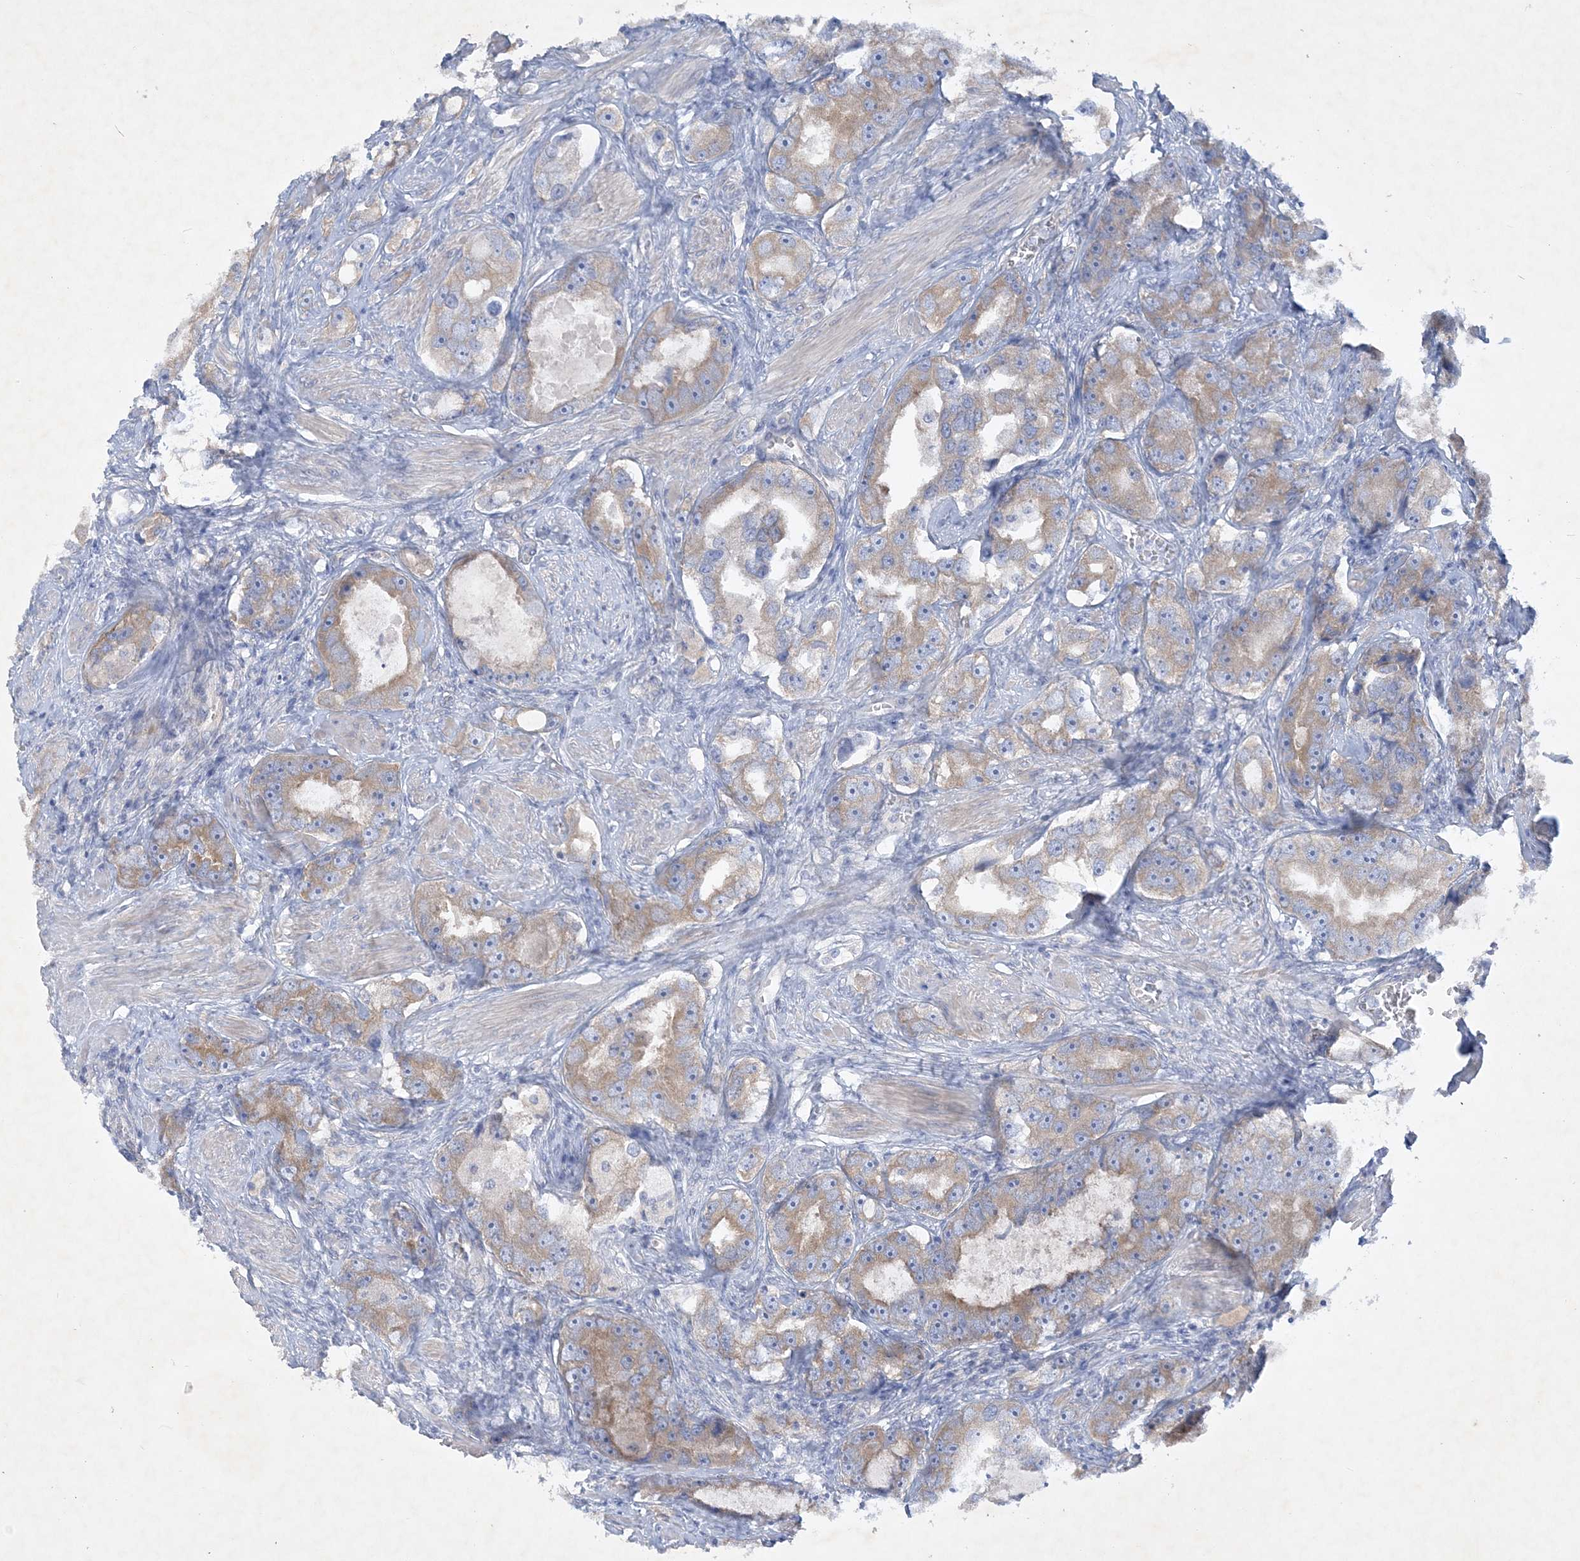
{"staining": {"intensity": "weak", "quantity": ">75%", "location": "cytoplasmic/membranous"}, "tissue": "prostate cancer", "cell_type": "Tumor cells", "image_type": "cancer", "snomed": [{"axis": "morphology", "description": "Adenocarcinoma, High grade"}, {"axis": "topography", "description": "Prostate"}], "caption": "A brown stain labels weak cytoplasmic/membranous expression of a protein in high-grade adenocarcinoma (prostate) tumor cells. (DAB (3,3'-diaminobenzidine) = brown stain, brightfield microscopy at high magnification).", "gene": "FARSB", "patient": {"sex": "male", "age": 63}}